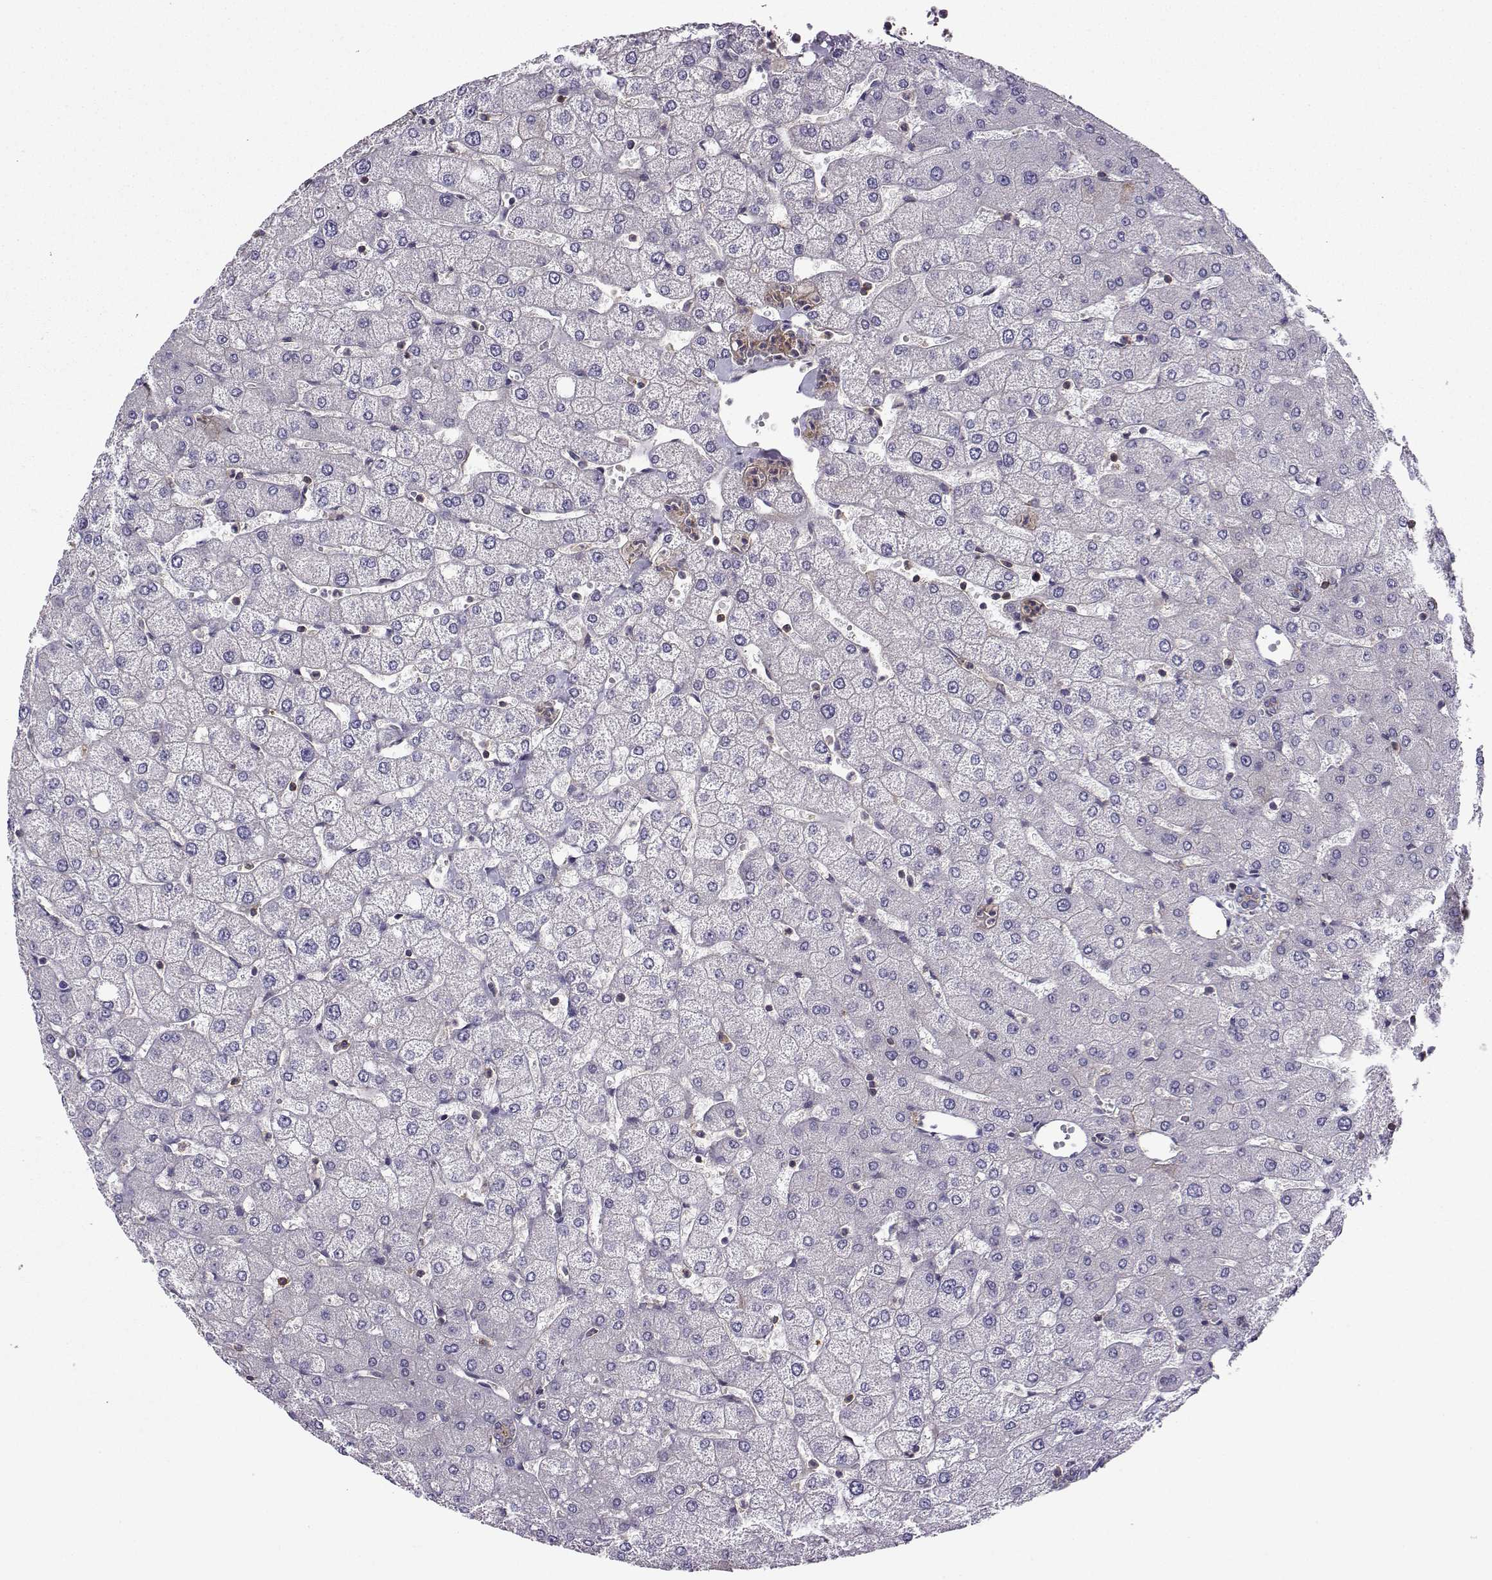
{"staining": {"intensity": "negative", "quantity": "none", "location": "none"}, "tissue": "liver", "cell_type": "Cholangiocytes", "image_type": "normal", "snomed": [{"axis": "morphology", "description": "Normal tissue, NOS"}, {"axis": "topography", "description": "Liver"}], "caption": "Immunohistochemical staining of unremarkable human liver shows no significant positivity in cholangiocytes.", "gene": "ITGB8", "patient": {"sex": "female", "age": 54}}